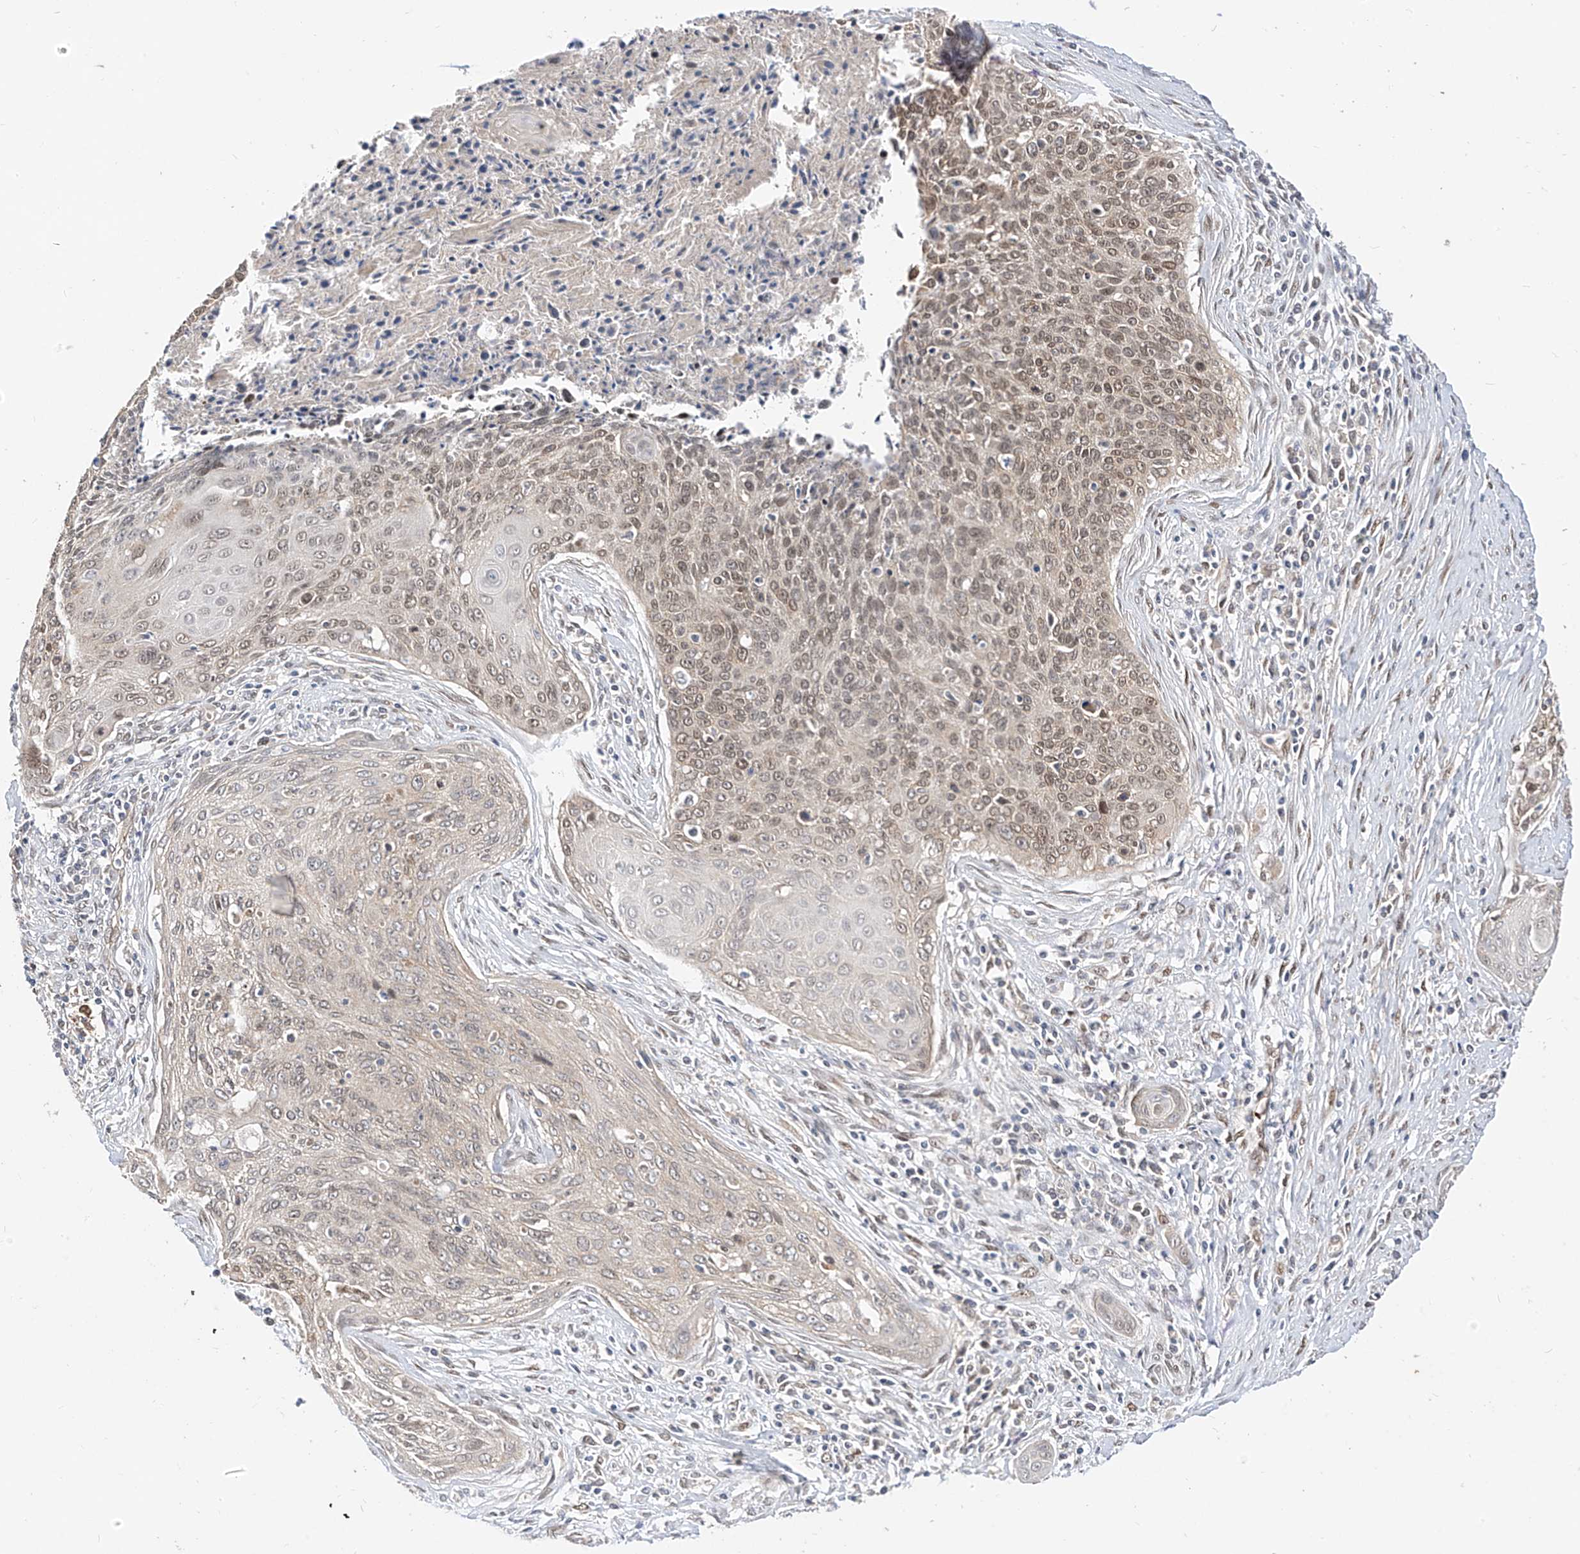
{"staining": {"intensity": "weak", "quantity": "<25%", "location": "cytoplasmic/membranous,nuclear"}, "tissue": "cervical cancer", "cell_type": "Tumor cells", "image_type": "cancer", "snomed": [{"axis": "morphology", "description": "Squamous cell carcinoma, NOS"}, {"axis": "topography", "description": "Cervix"}], "caption": "This is a image of immunohistochemistry (IHC) staining of cervical cancer (squamous cell carcinoma), which shows no positivity in tumor cells.", "gene": "MRTFA", "patient": {"sex": "female", "age": 55}}